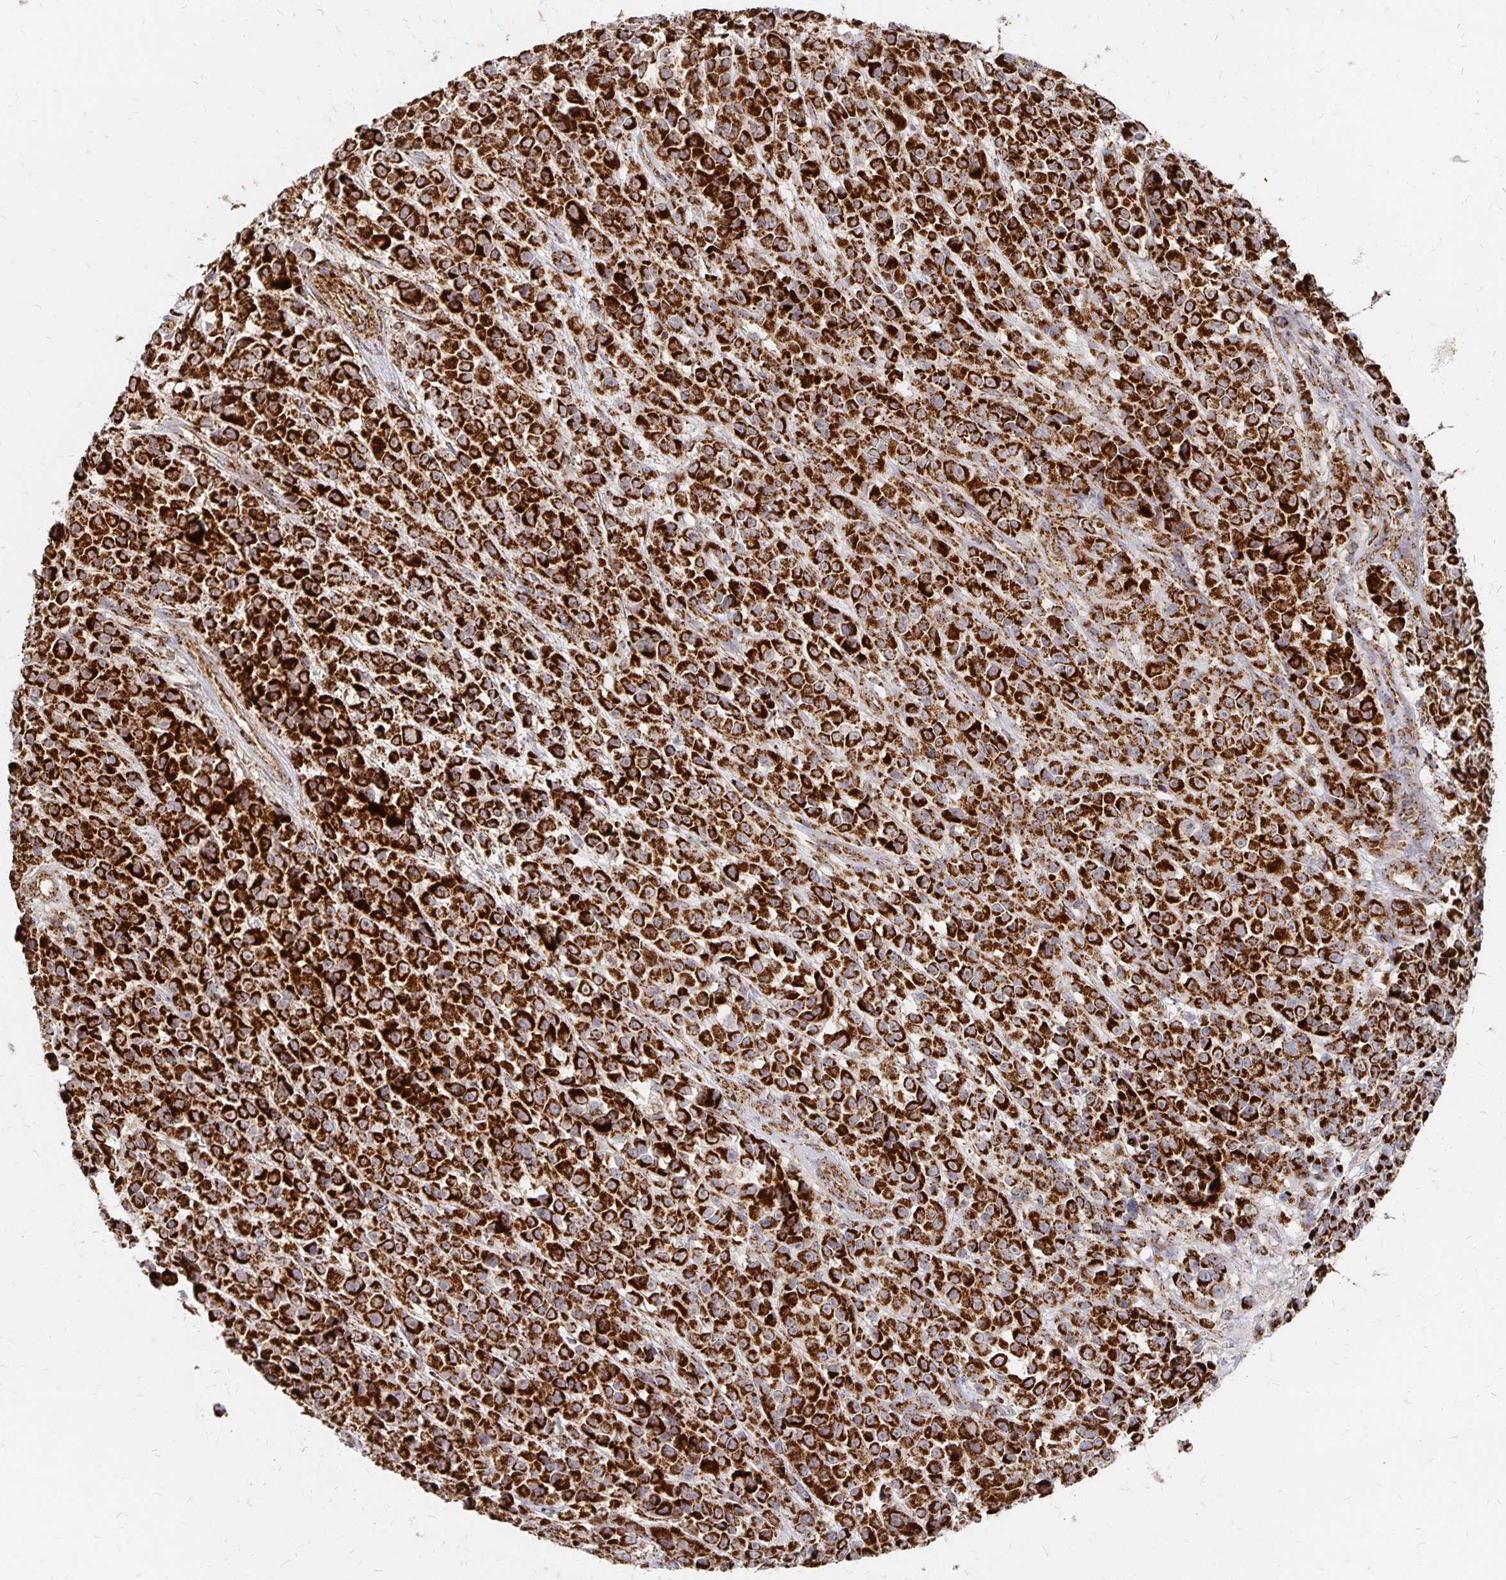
{"staining": {"intensity": "strong", "quantity": ">75%", "location": "cytoplasmic/membranous"}, "tissue": "melanoma", "cell_type": "Tumor cells", "image_type": "cancer", "snomed": [{"axis": "morphology", "description": "Malignant melanoma, NOS"}, {"axis": "topography", "description": "Skin"}, {"axis": "topography", "description": "Skin of back"}], "caption": "Protein expression analysis of melanoma shows strong cytoplasmic/membranous expression in approximately >75% of tumor cells.", "gene": "STOML2", "patient": {"sex": "male", "age": 91}}